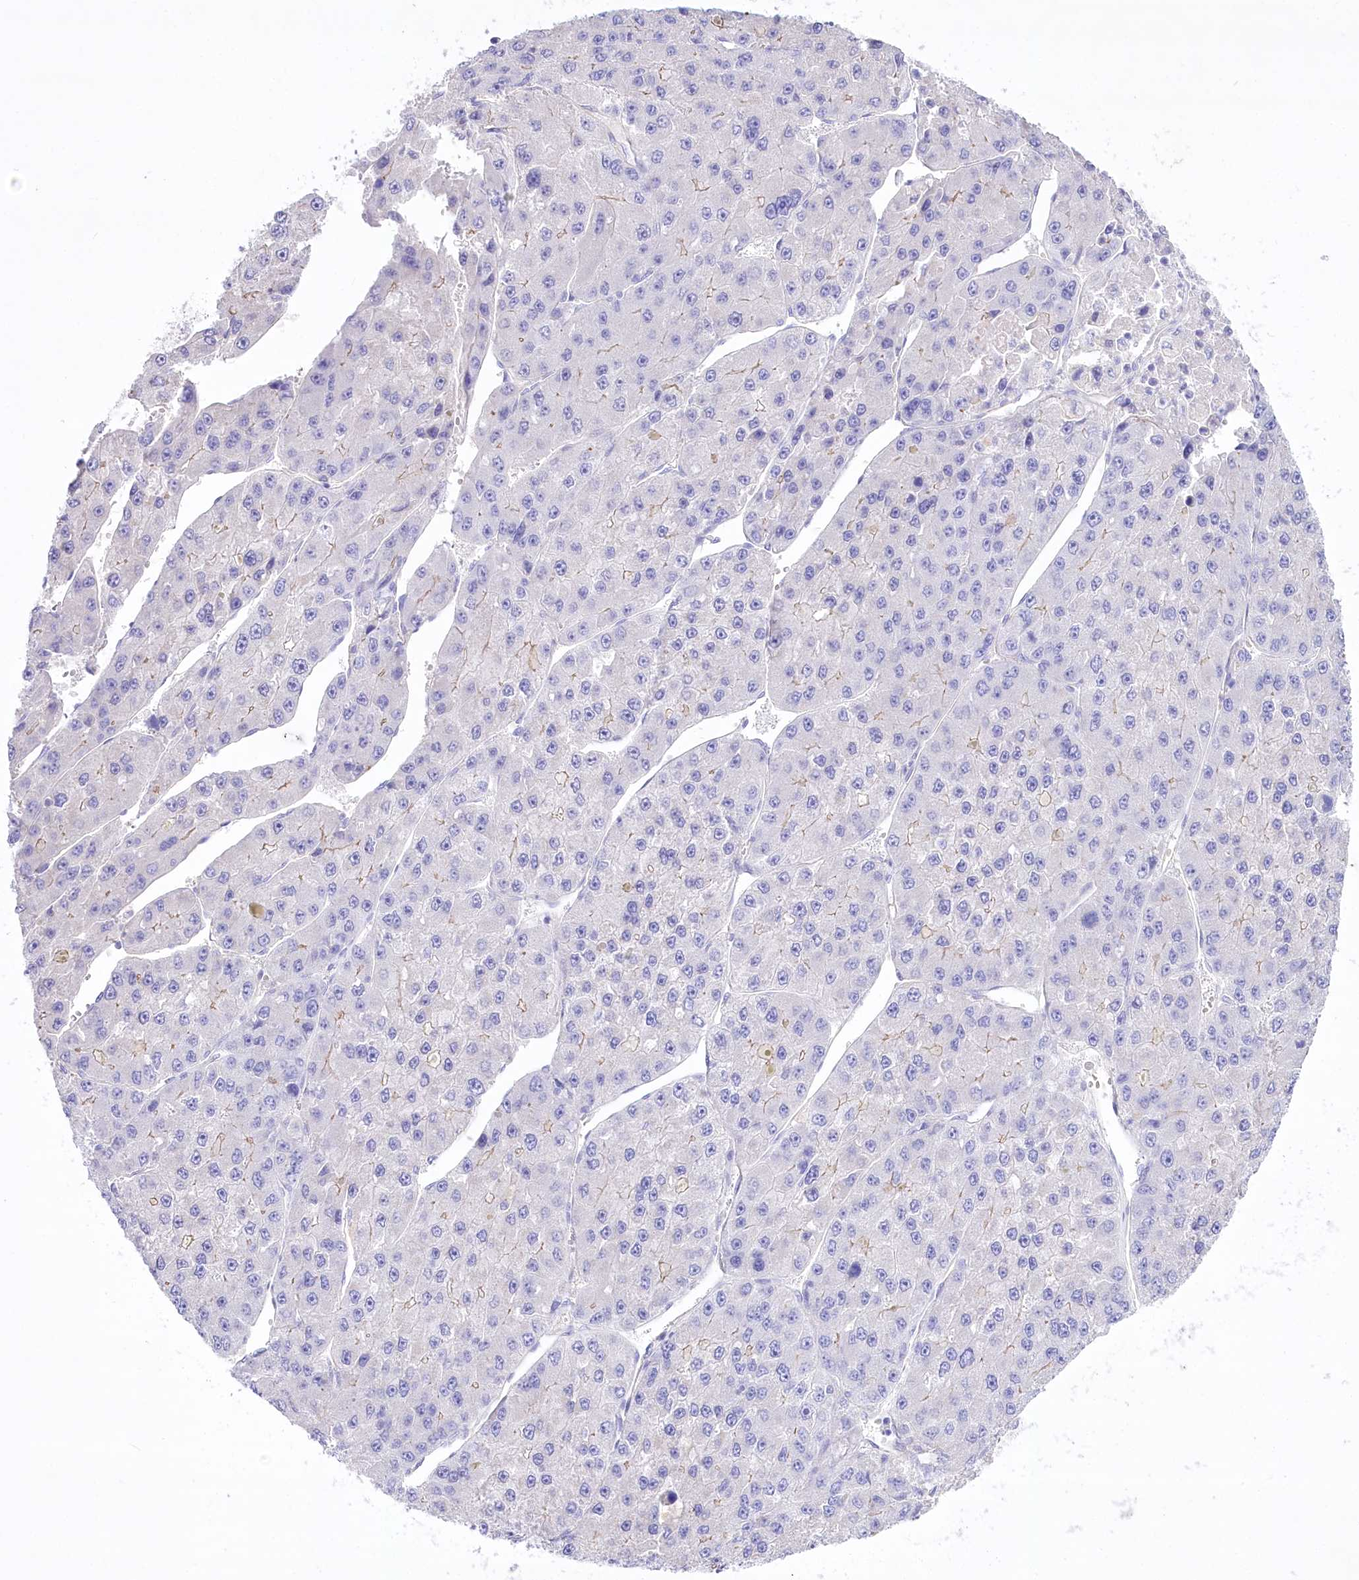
{"staining": {"intensity": "negative", "quantity": "none", "location": "none"}, "tissue": "liver cancer", "cell_type": "Tumor cells", "image_type": "cancer", "snomed": [{"axis": "morphology", "description": "Carcinoma, Hepatocellular, NOS"}, {"axis": "topography", "description": "Liver"}], "caption": "Tumor cells show no significant expression in liver cancer.", "gene": "LRRC34", "patient": {"sex": "female", "age": 73}}